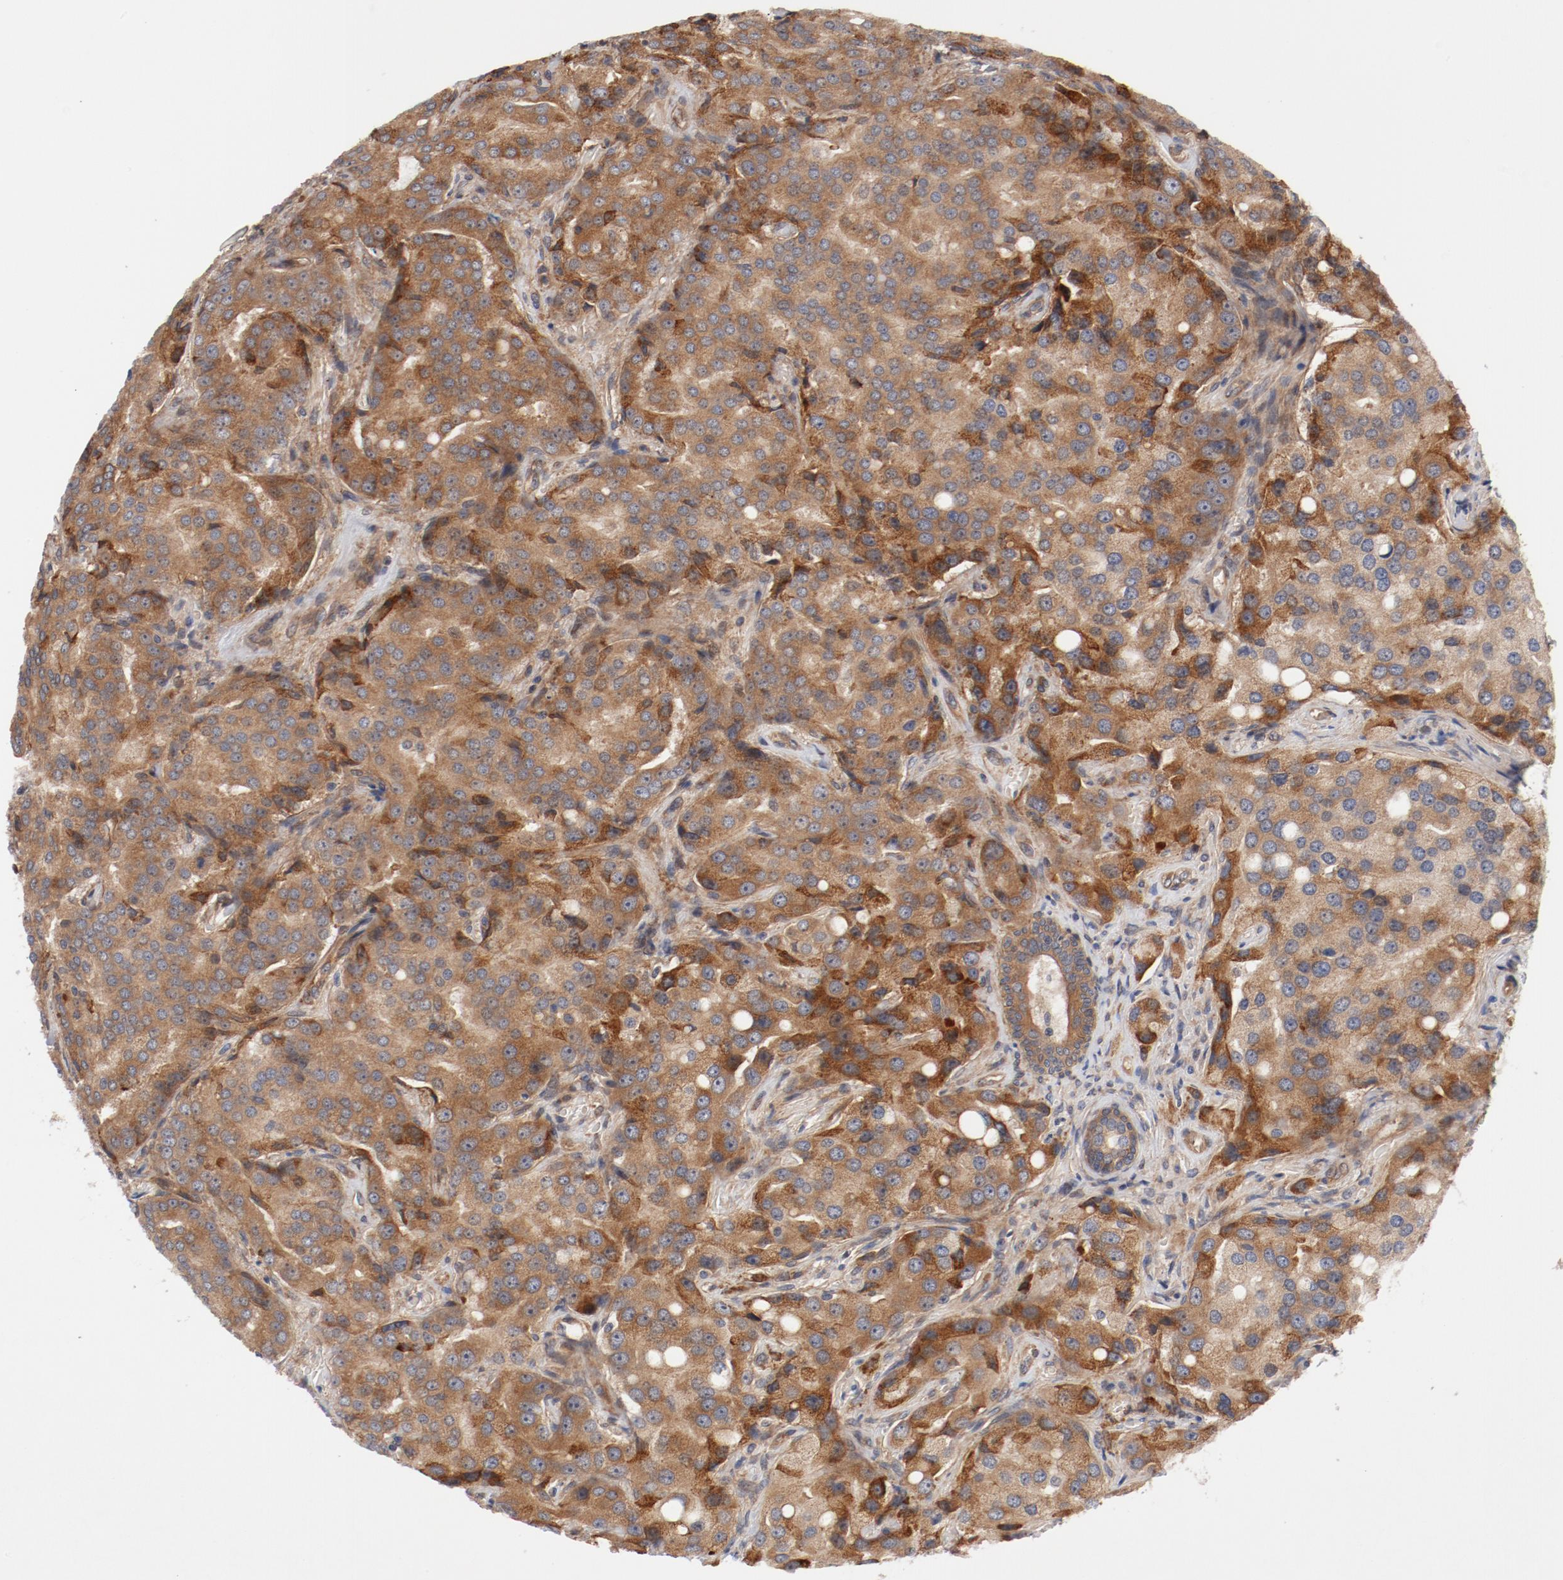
{"staining": {"intensity": "moderate", "quantity": ">75%", "location": "cytoplasmic/membranous"}, "tissue": "prostate cancer", "cell_type": "Tumor cells", "image_type": "cancer", "snomed": [{"axis": "morphology", "description": "Adenocarcinoma, High grade"}, {"axis": "topography", "description": "Prostate"}], "caption": "An image of human adenocarcinoma (high-grade) (prostate) stained for a protein displays moderate cytoplasmic/membranous brown staining in tumor cells. Ihc stains the protein of interest in brown and the nuclei are stained blue.", "gene": "PITPNM2", "patient": {"sex": "male", "age": 72}}